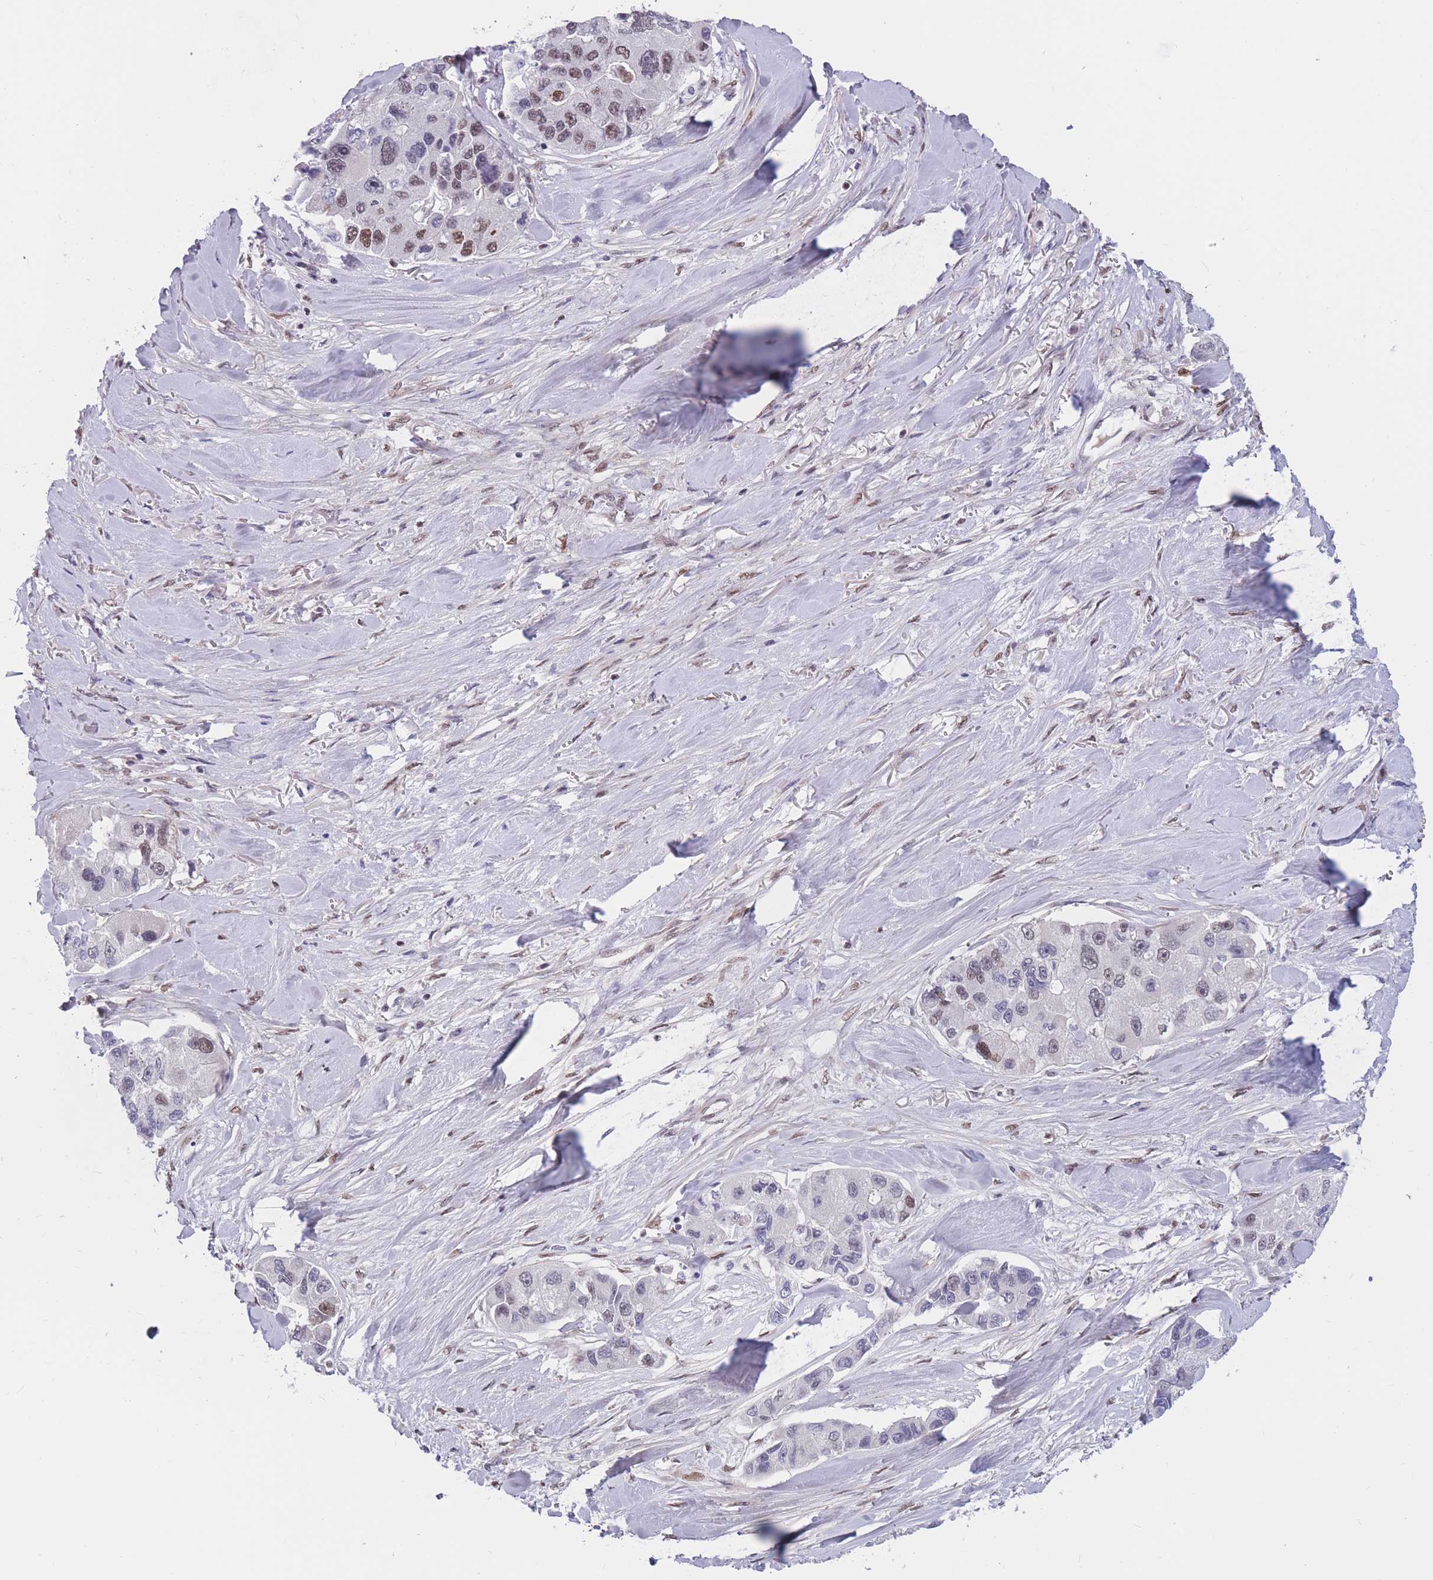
{"staining": {"intensity": "moderate", "quantity": "<25%", "location": "nuclear"}, "tissue": "lung cancer", "cell_type": "Tumor cells", "image_type": "cancer", "snomed": [{"axis": "morphology", "description": "Adenocarcinoma, NOS"}, {"axis": "topography", "description": "Lung"}], "caption": "A histopathology image of human lung cancer (adenocarcinoma) stained for a protein shows moderate nuclear brown staining in tumor cells.", "gene": "BCL9L", "patient": {"sex": "female", "age": 54}}